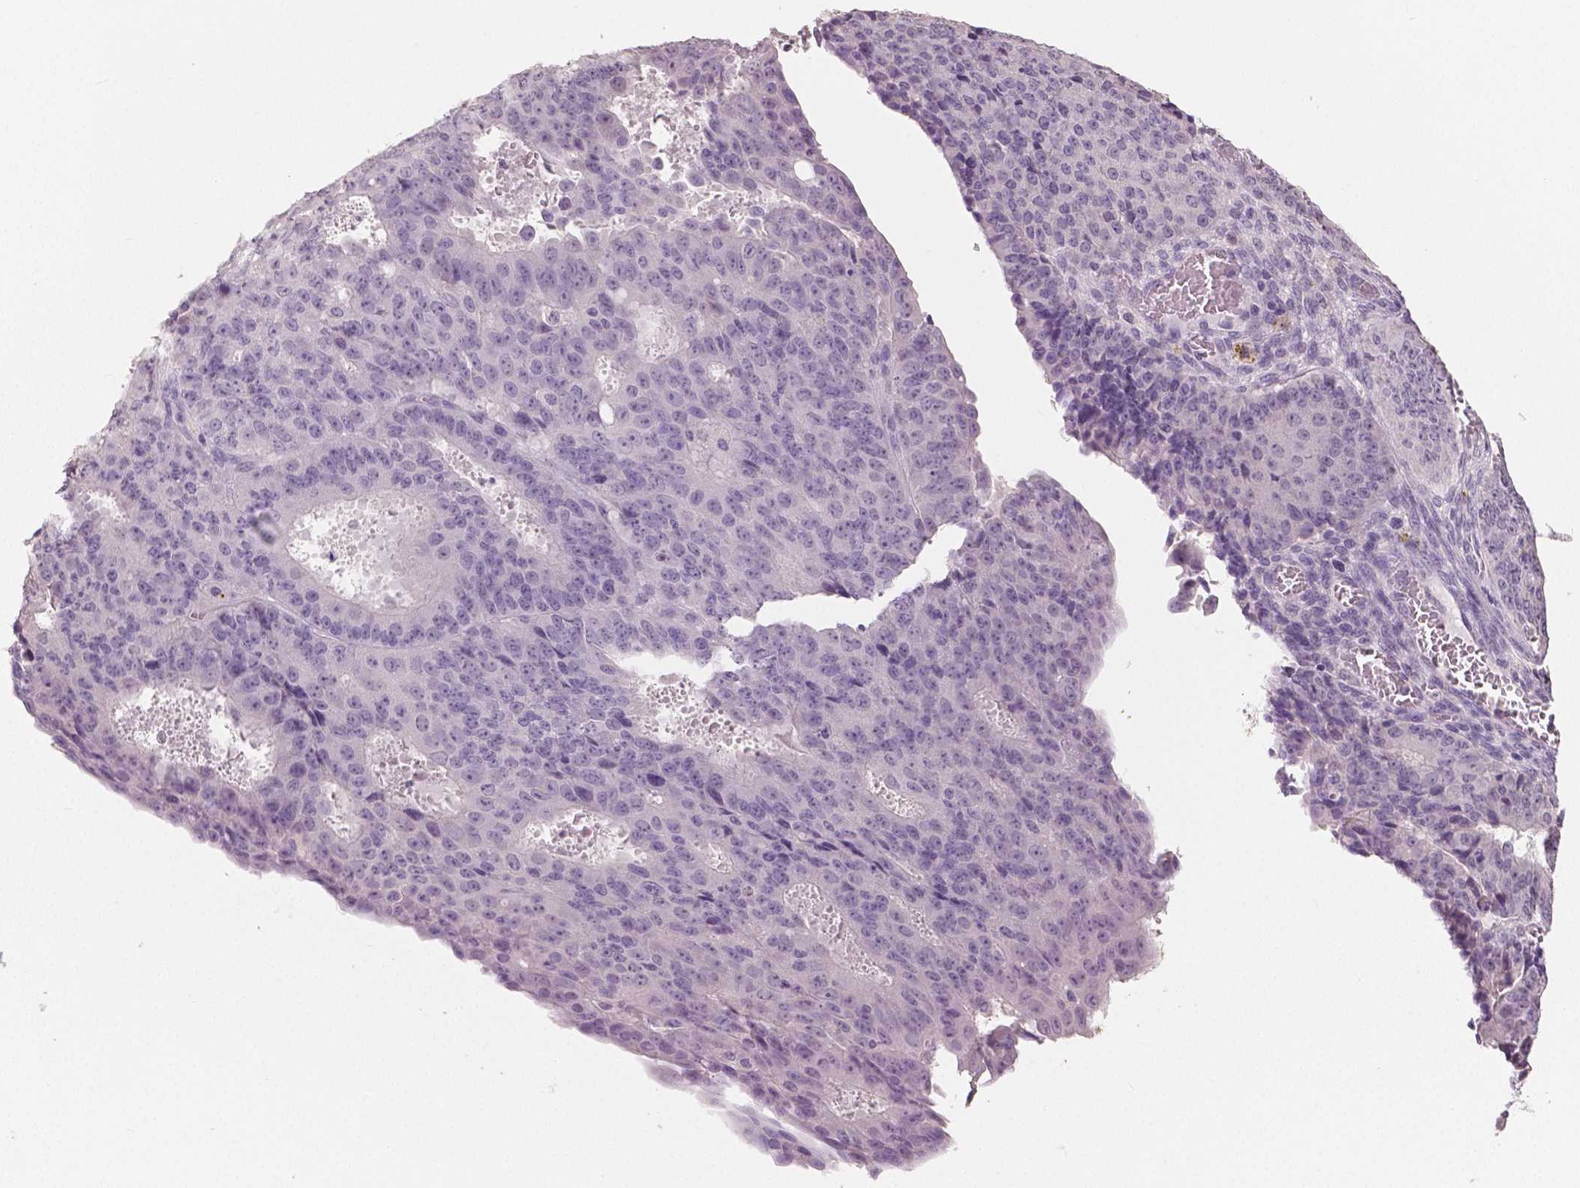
{"staining": {"intensity": "negative", "quantity": "none", "location": "none"}, "tissue": "ovarian cancer", "cell_type": "Tumor cells", "image_type": "cancer", "snomed": [{"axis": "morphology", "description": "Carcinoma, endometroid"}, {"axis": "topography", "description": "Ovary"}], "caption": "Image shows no significant protein positivity in tumor cells of ovarian cancer.", "gene": "NECAB1", "patient": {"sex": "female", "age": 42}}